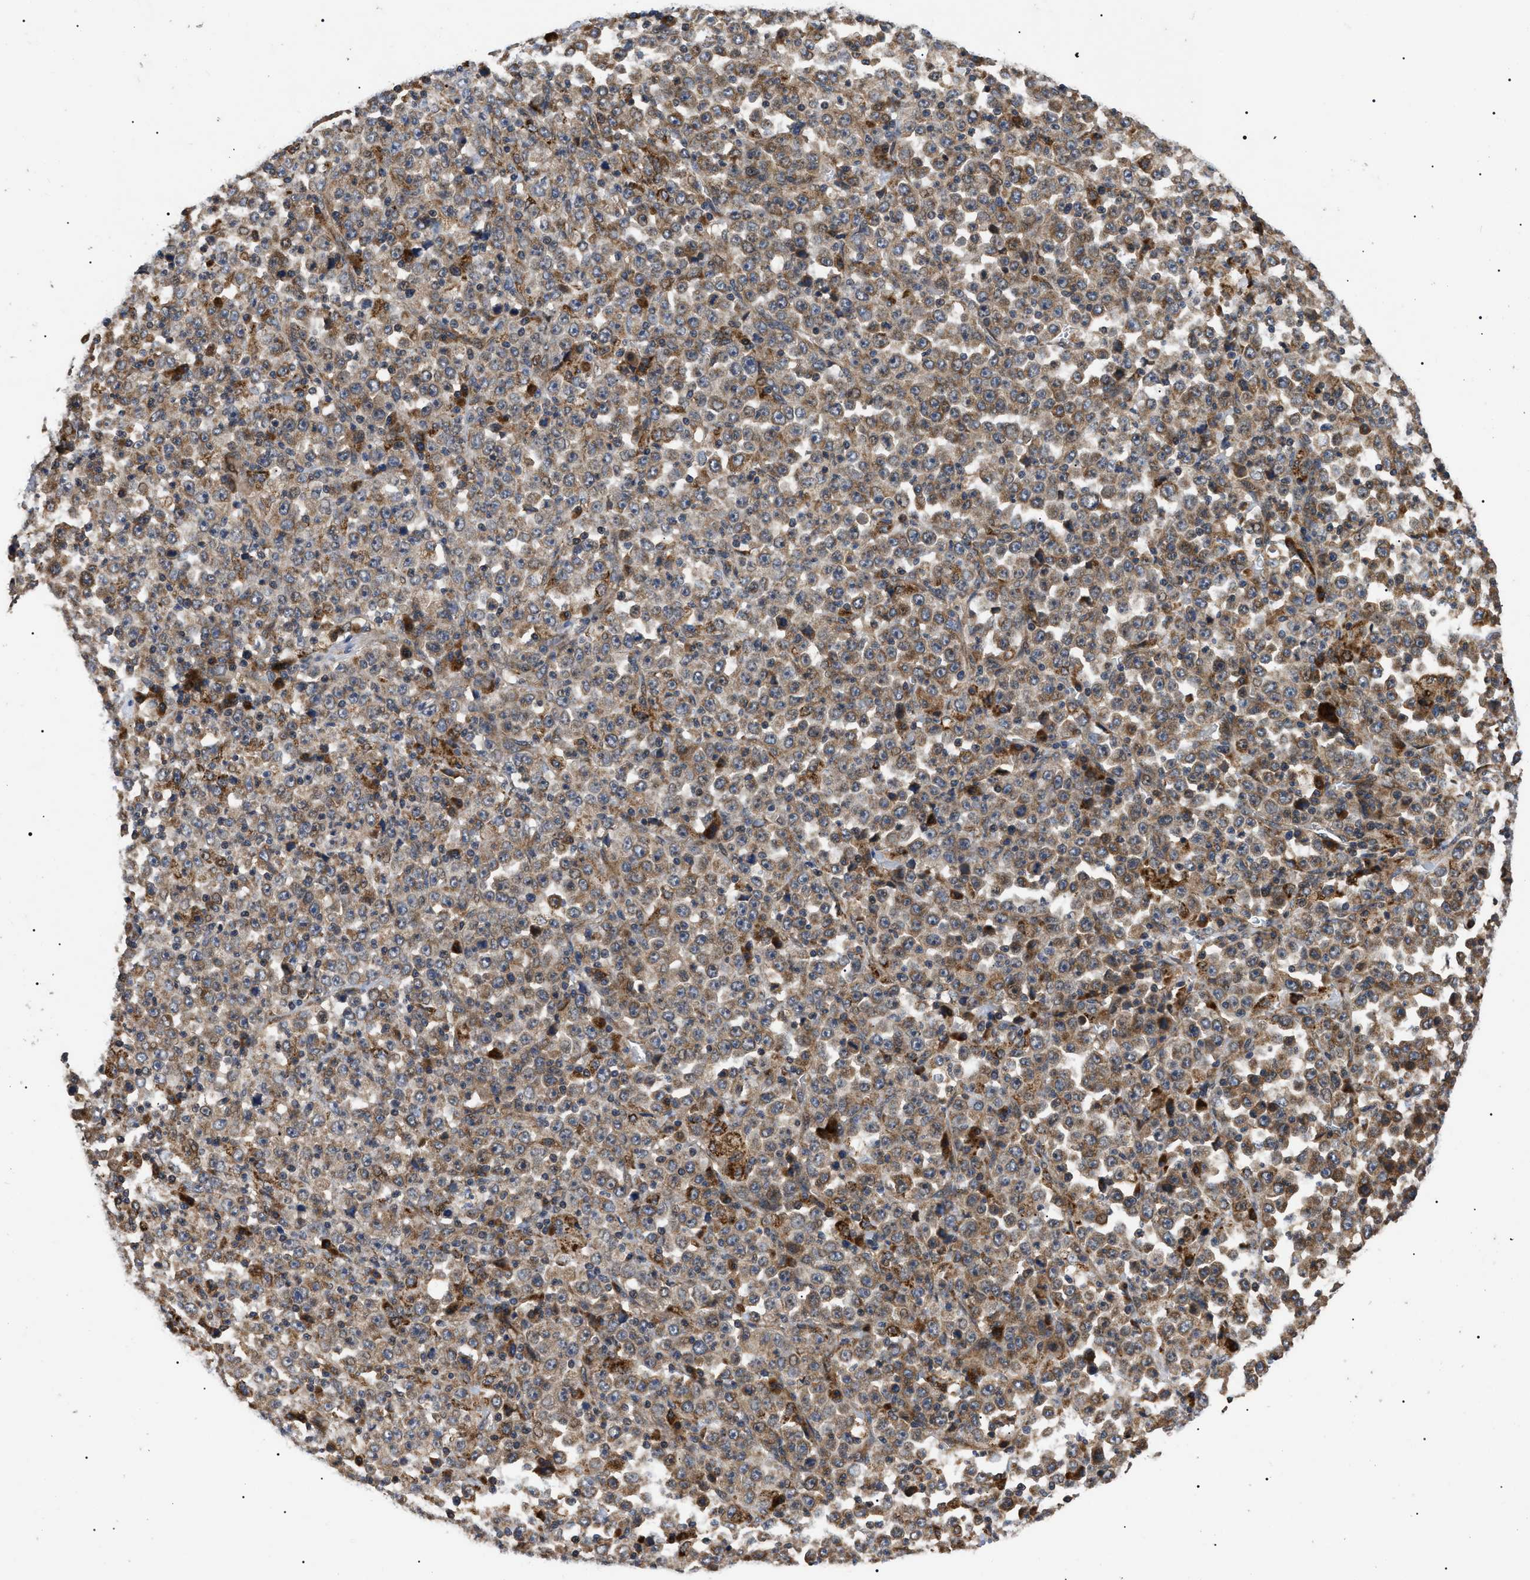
{"staining": {"intensity": "moderate", "quantity": ">75%", "location": "cytoplasmic/membranous"}, "tissue": "stomach cancer", "cell_type": "Tumor cells", "image_type": "cancer", "snomed": [{"axis": "morphology", "description": "Normal tissue, NOS"}, {"axis": "morphology", "description": "Adenocarcinoma, NOS"}, {"axis": "topography", "description": "Stomach, upper"}, {"axis": "topography", "description": "Stomach"}], "caption": "This is an image of immunohistochemistry (IHC) staining of adenocarcinoma (stomach), which shows moderate positivity in the cytoplasmic/membranous of tumor cells.", "gene": "ASTL", "patient": {"sex": "male", "age": 59}}